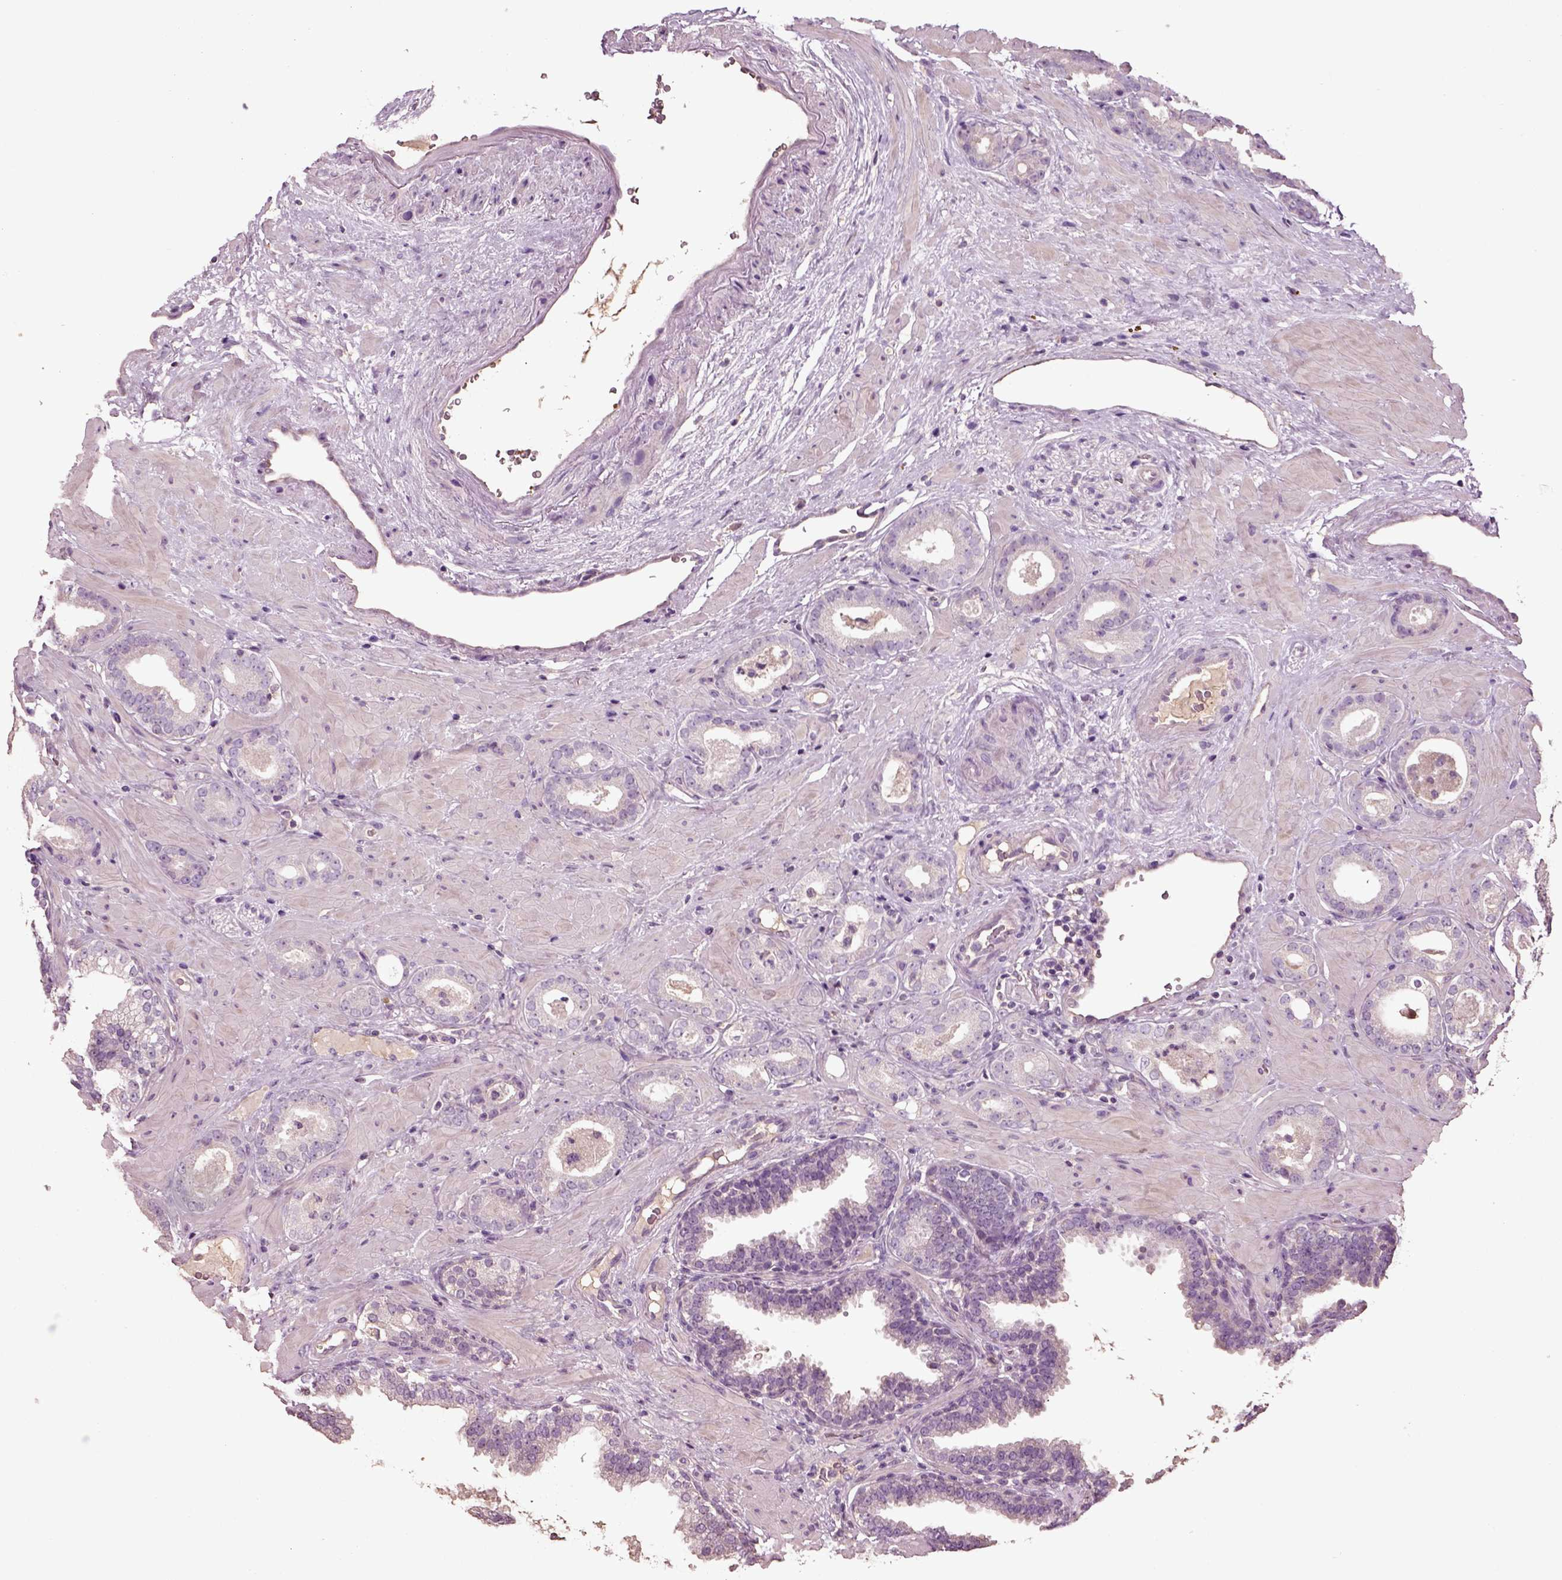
{"staining": {"intensity": "negative", "quantity": "none", "location": "none"}, "tissue": "prostate cancer", "cell_type": "Tumor cells", "image_type": "cancer", "snomed": [{"axis": "morphology", "description": "Adenocarcinoma, Low grade"}, {"axis": "topography", "description": "Prostate"}], "caption": "The micrograph reveals no significant expression in tumor cells of adenocarcinoma (low-grade) (prostate).", "gene": "DEFB118", "patient": {"sex": "male", "age": 60}}